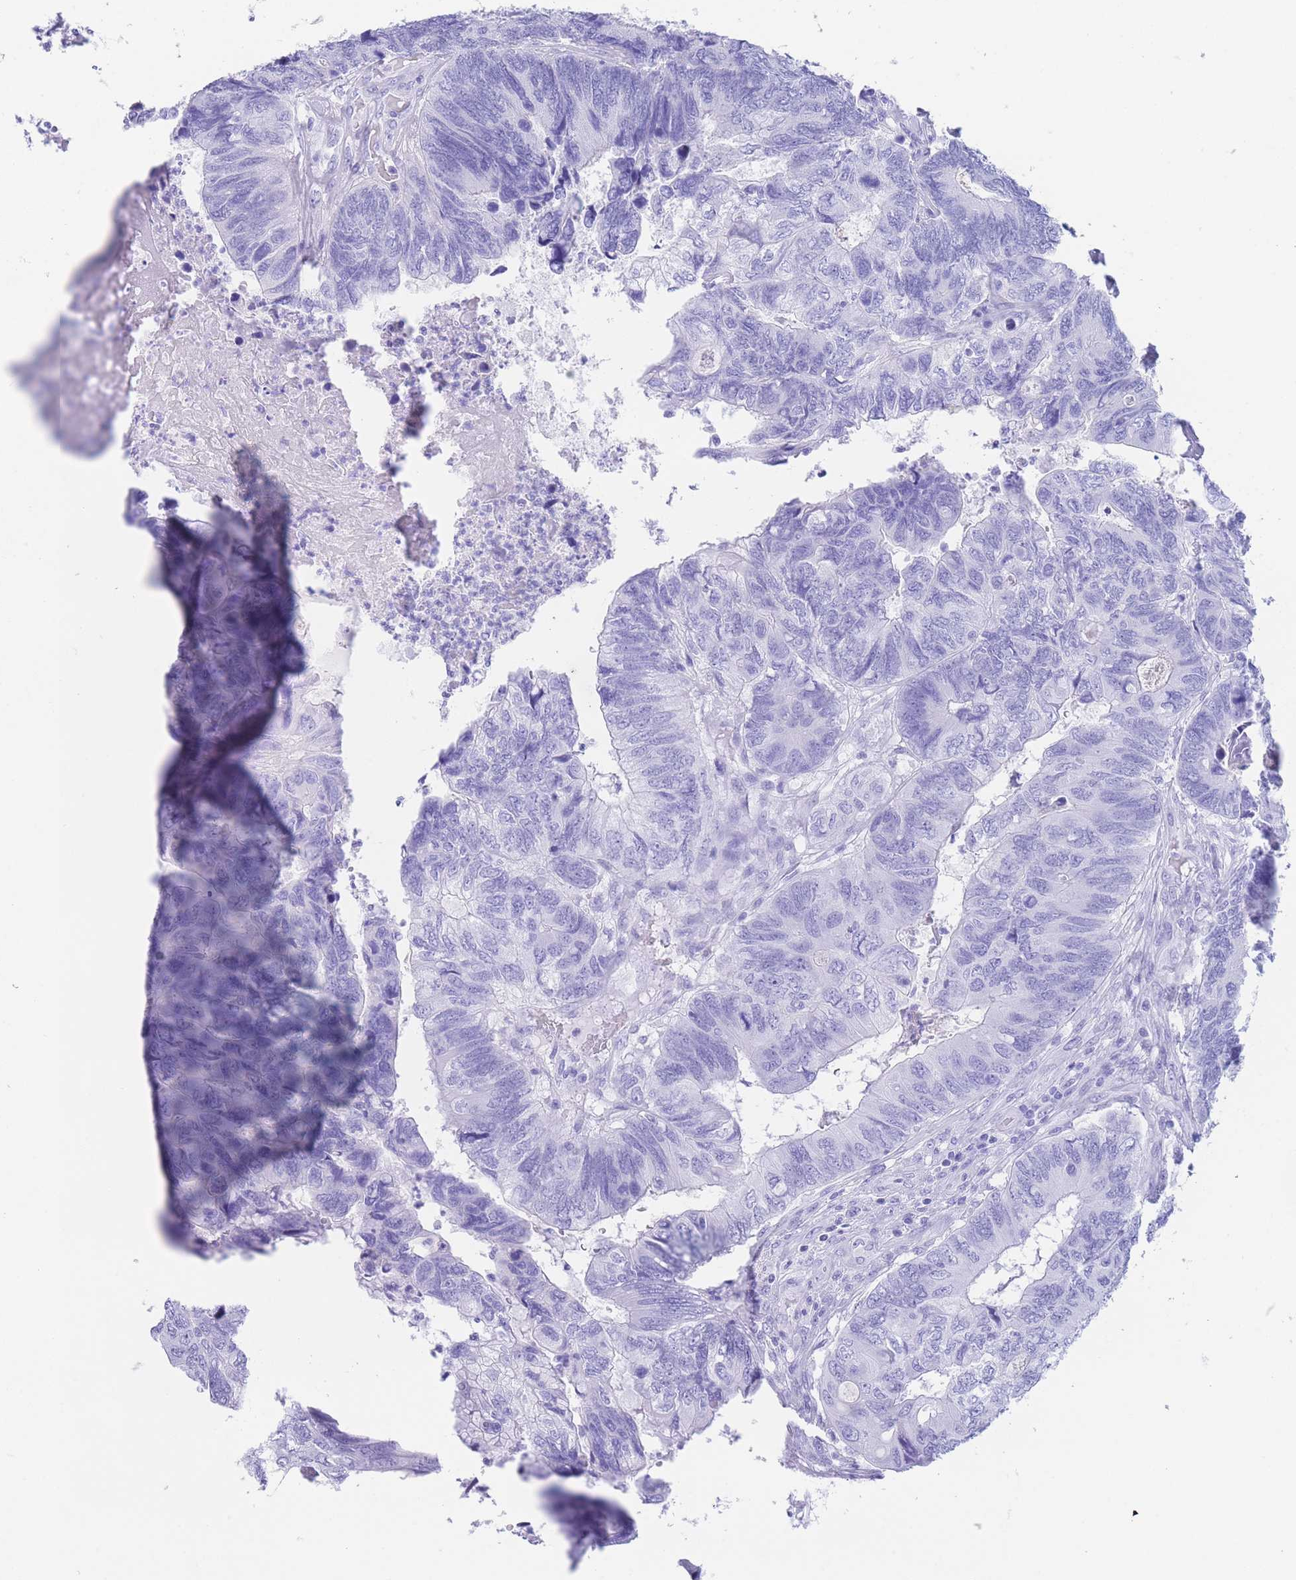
{"staining": {"intensity": "negative", "quantity": "none", "location": "none"}, "tissue": "colorectal cancer", "cell_type": "Tumor cells", "image_type": "cancer", "snomed": [{"axis": "morphology", "description": "Adenocarcinoma, NOS"}, {"axis": "topography", "description": "Colon"}], "caption": "The photomicrograph shows no staining of tumor cells in colorectal cancer. Brightfield microscopy of IHC stained with DAB (3,3'-diaminobenzidine) (brown) and hematoxylin (blue), captured at high magnification.", "gene": "SLCO1B3", "patient": {"sex": "female", "age": 67}}